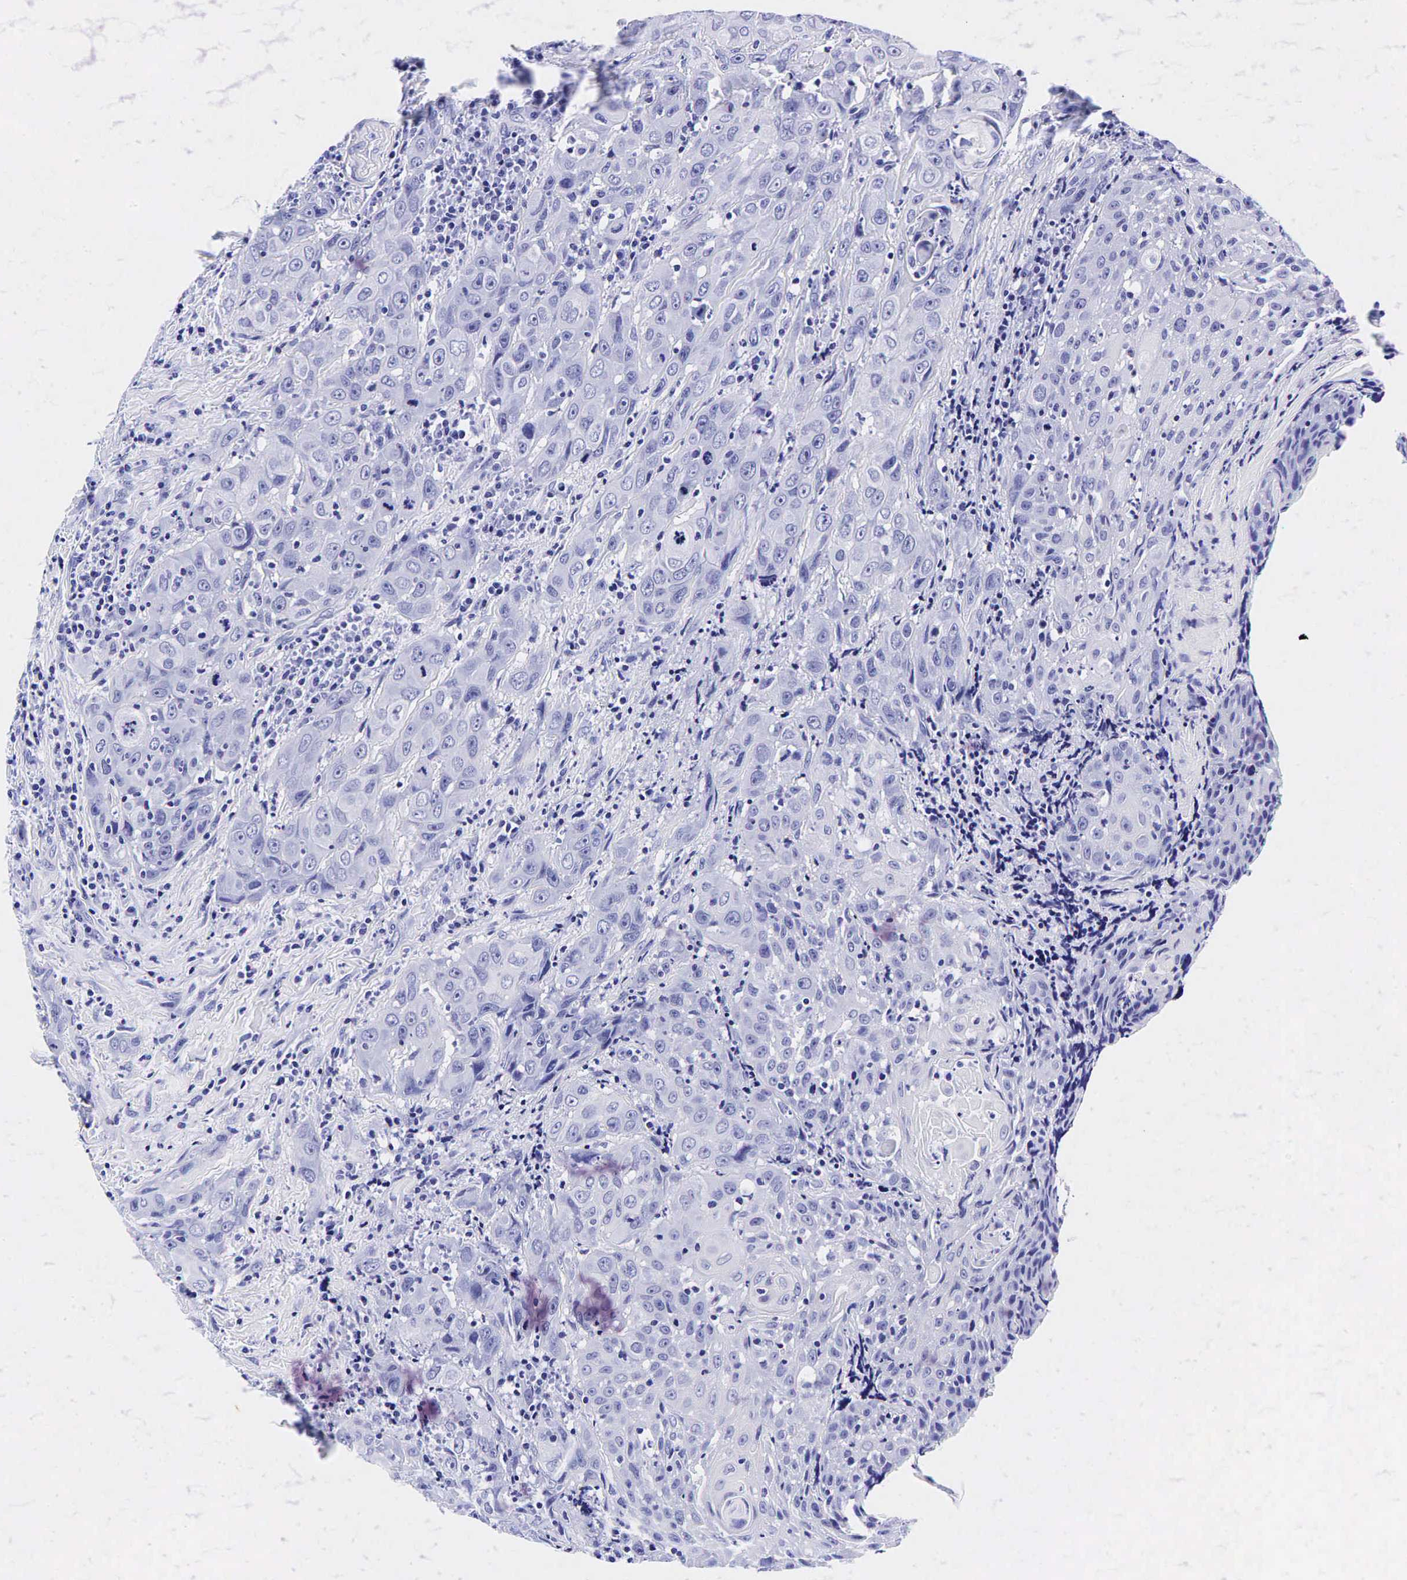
{"staining": {"intensity": "negative", "quantity": "none", "location": "none"}, "tissue": "head and neck cancer", "cell_type": "Tumor cells", "image_type": "cancer", "snomed": [{"axis": "morphology", "description": "Squamous cell carcinoma, NOS"}, {"axis": "topography", "description": "Oral tissue"}, {"axis": "topography", "description": "Head-Neck"}], "caption": "Tumor cells show no significant staining in squamous cell carcinoma (head and neck).", "gene": "GCG", "patient": {"sex": "female", "age": 82}}